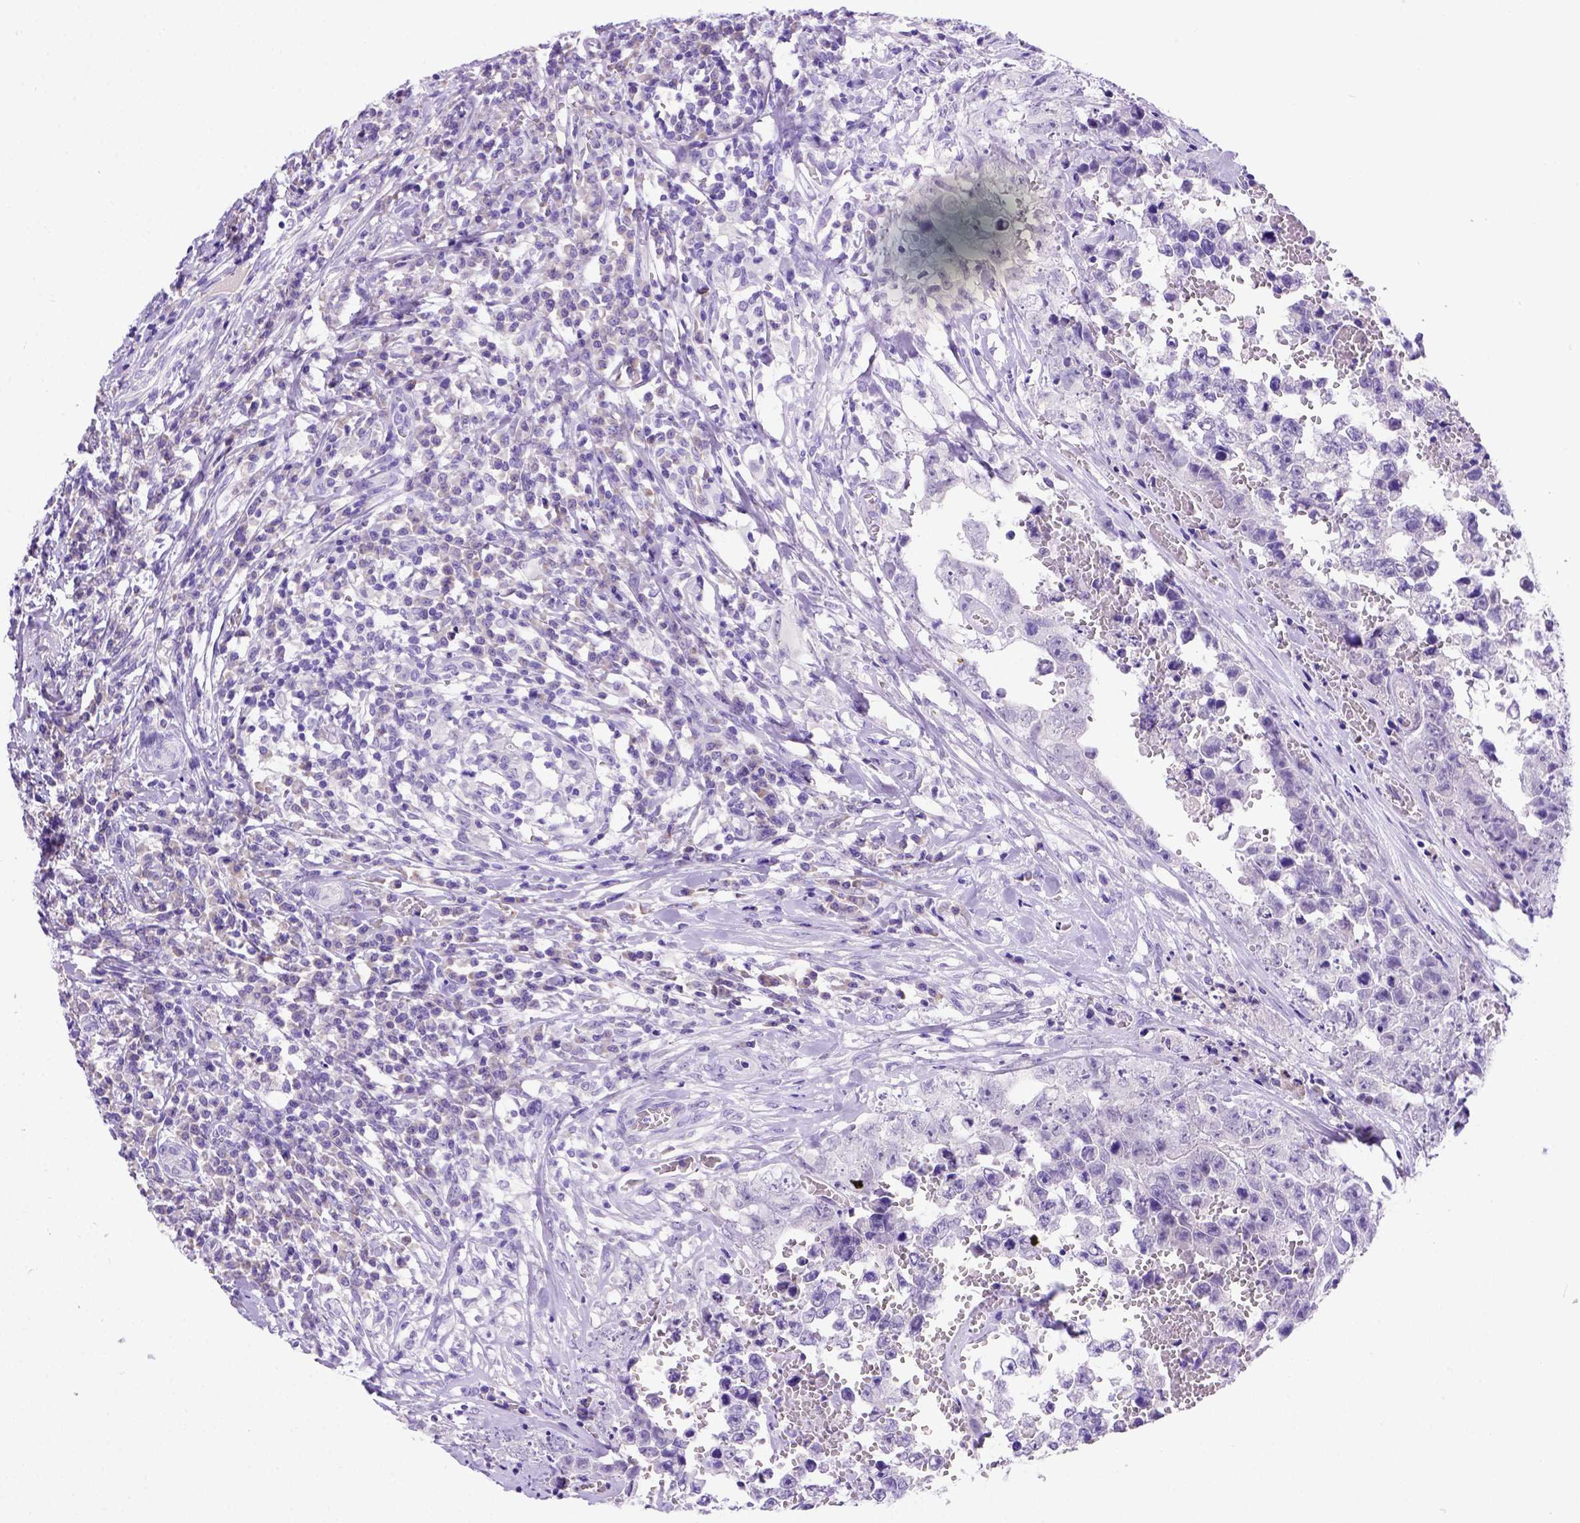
{"staining": {"intensity": "negative", "quantity": "none", "location": "none"}, "tissue": "testis cancer", "cell_type": "Tumor cells", "image_type": "cancer", "snomed": [{"axis": "morphology", "description": "Carcinoma, Embryonal, NOS"}, {"axis": "topography", "description": "Testis"}], "caption": "Human testis cancer (embryonal carcinoma) stained for a protein using immunohistochemistry (IHC) demonstrates no staining in tumor cells.", "gene": "FAM81B", "patient": {"sex": "male", "age": 36}}